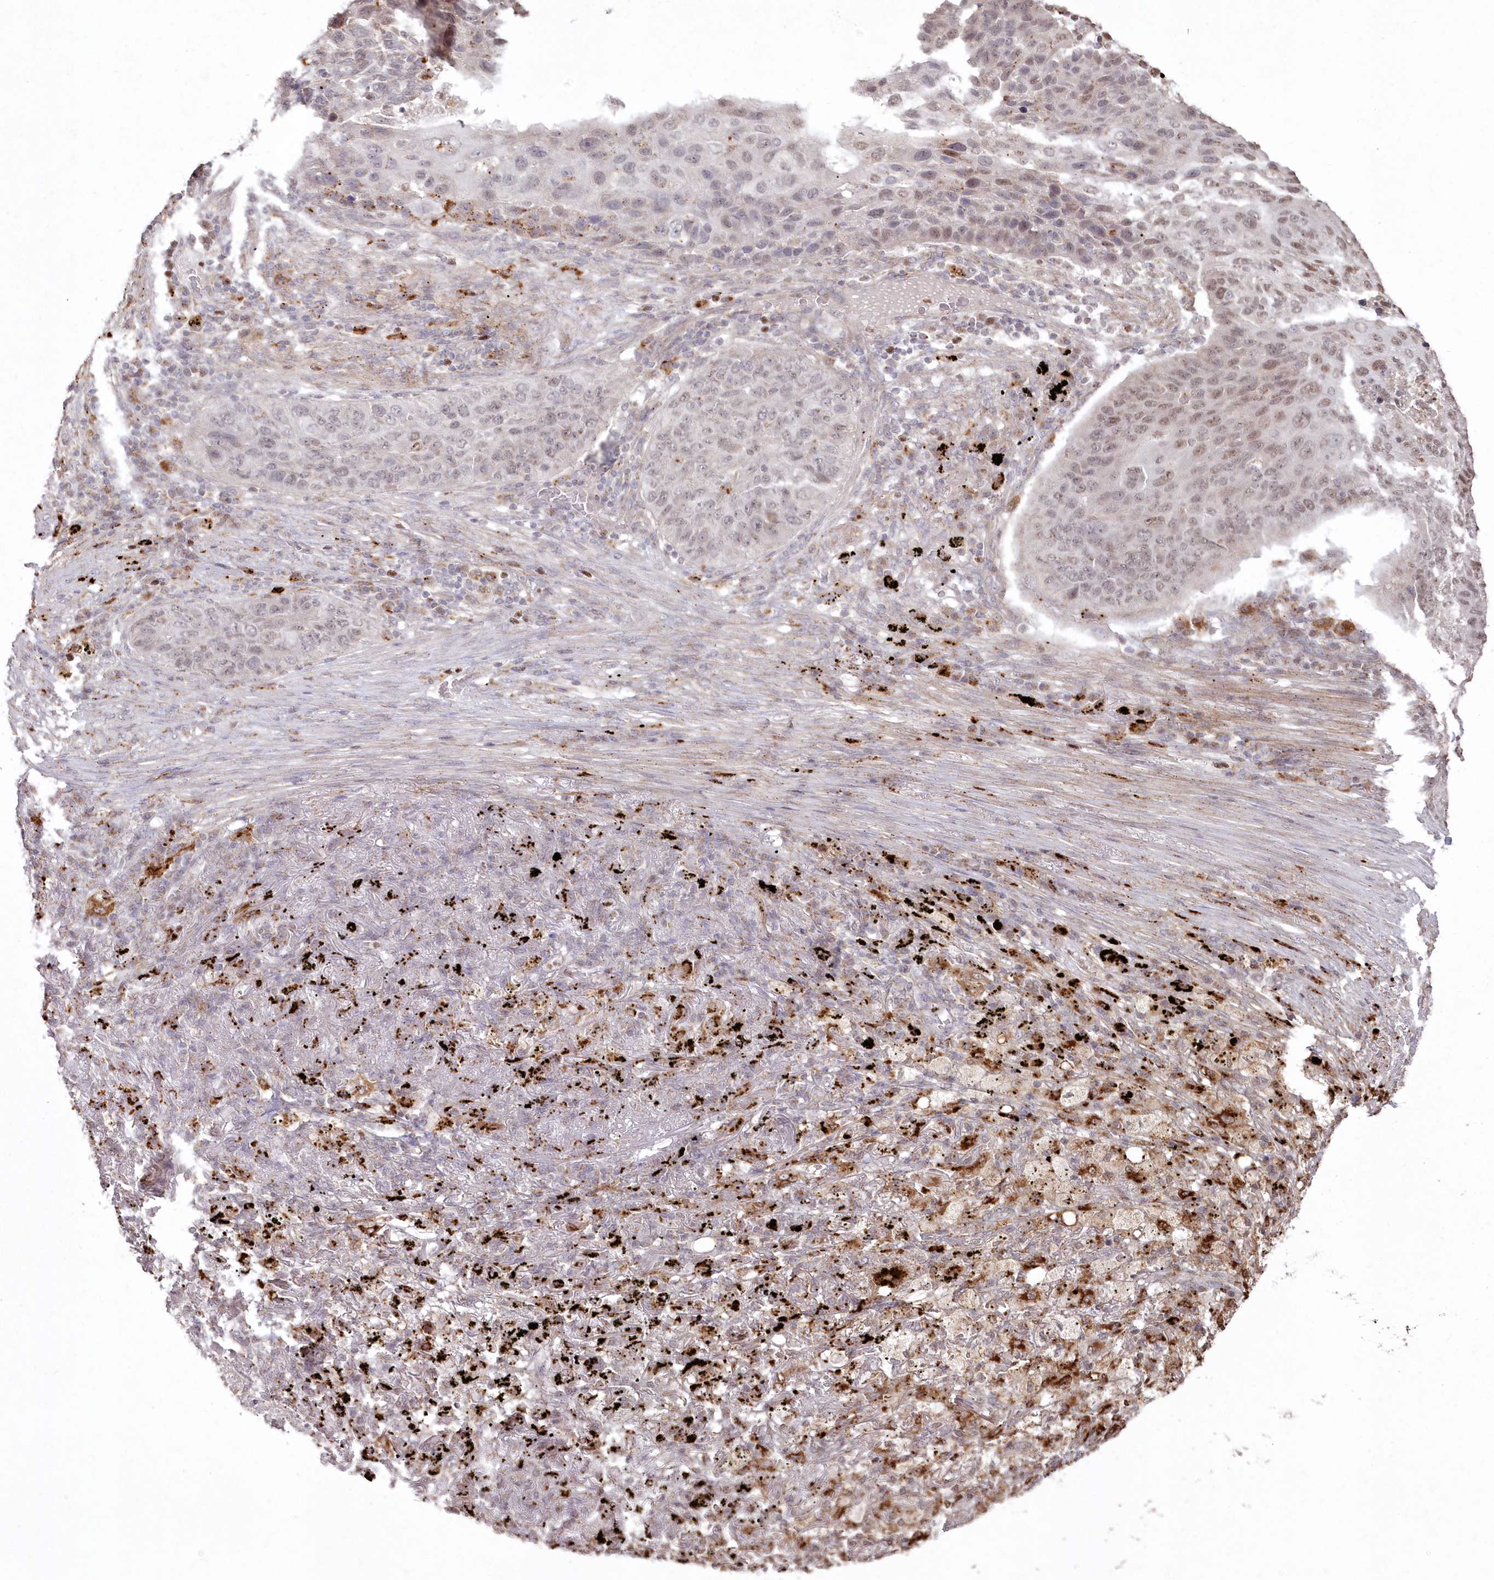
{"staining": {"intensity": "weak", "quantity": "25%-75%", "location": "nuclear"}, "tissue": "lung cancer", "cell_type": "Tumor cells", "image_type": "cancer", "snomed": [{"axis": "morphology", "description": "Squamous cell carcinoma, NOS"}, {"axis": "topography", "description": "Lung"}], "caption": "High-magnification brightfield microscopy of lung cancer stained with DAB (brown) and counterstained with hematoxylin (blue). tumor cells exhibit weak nuclear expression is identified in approximately25%-75% of cells.", "gene": "ARSB", "patient": {"sex": "female", "age": 63}}